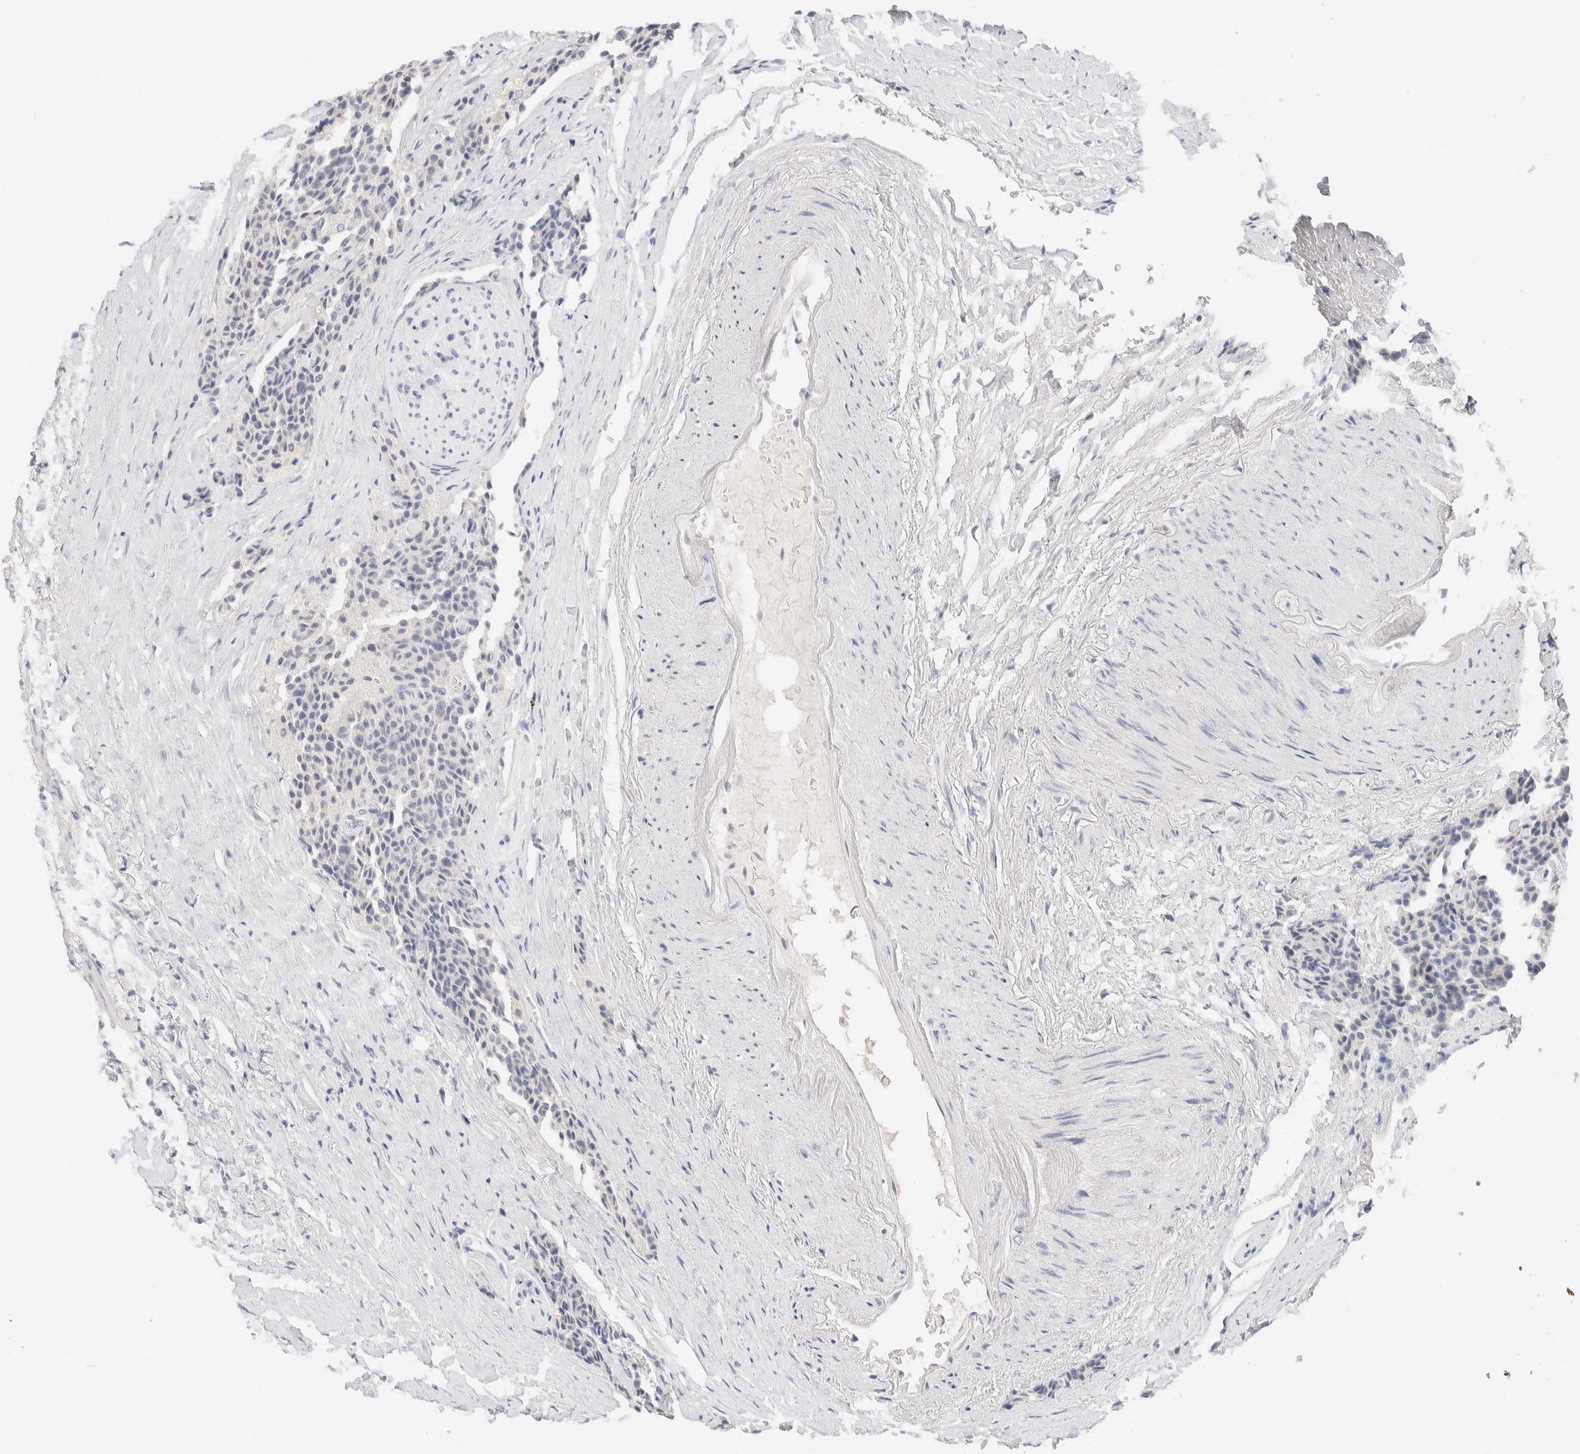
{"staining": {"intensity": "negative", "quantity": "none", "location": "none"}, "tissue": "carcinoid", "cell_type": "Tumor cells", "image_type": "cancer", "snomed": [{"axis": "morphology", "description": "Carcinoid, malignant, NOS"}, {"axis": "topography", "description": "Colon"}], "caption": "Carcinoid (malignant) was stained to show a protein in brown. There is no significant positivity in tumor cells.", "gene": "RIDA", "patient": {"sex": "female", "age": 61}}